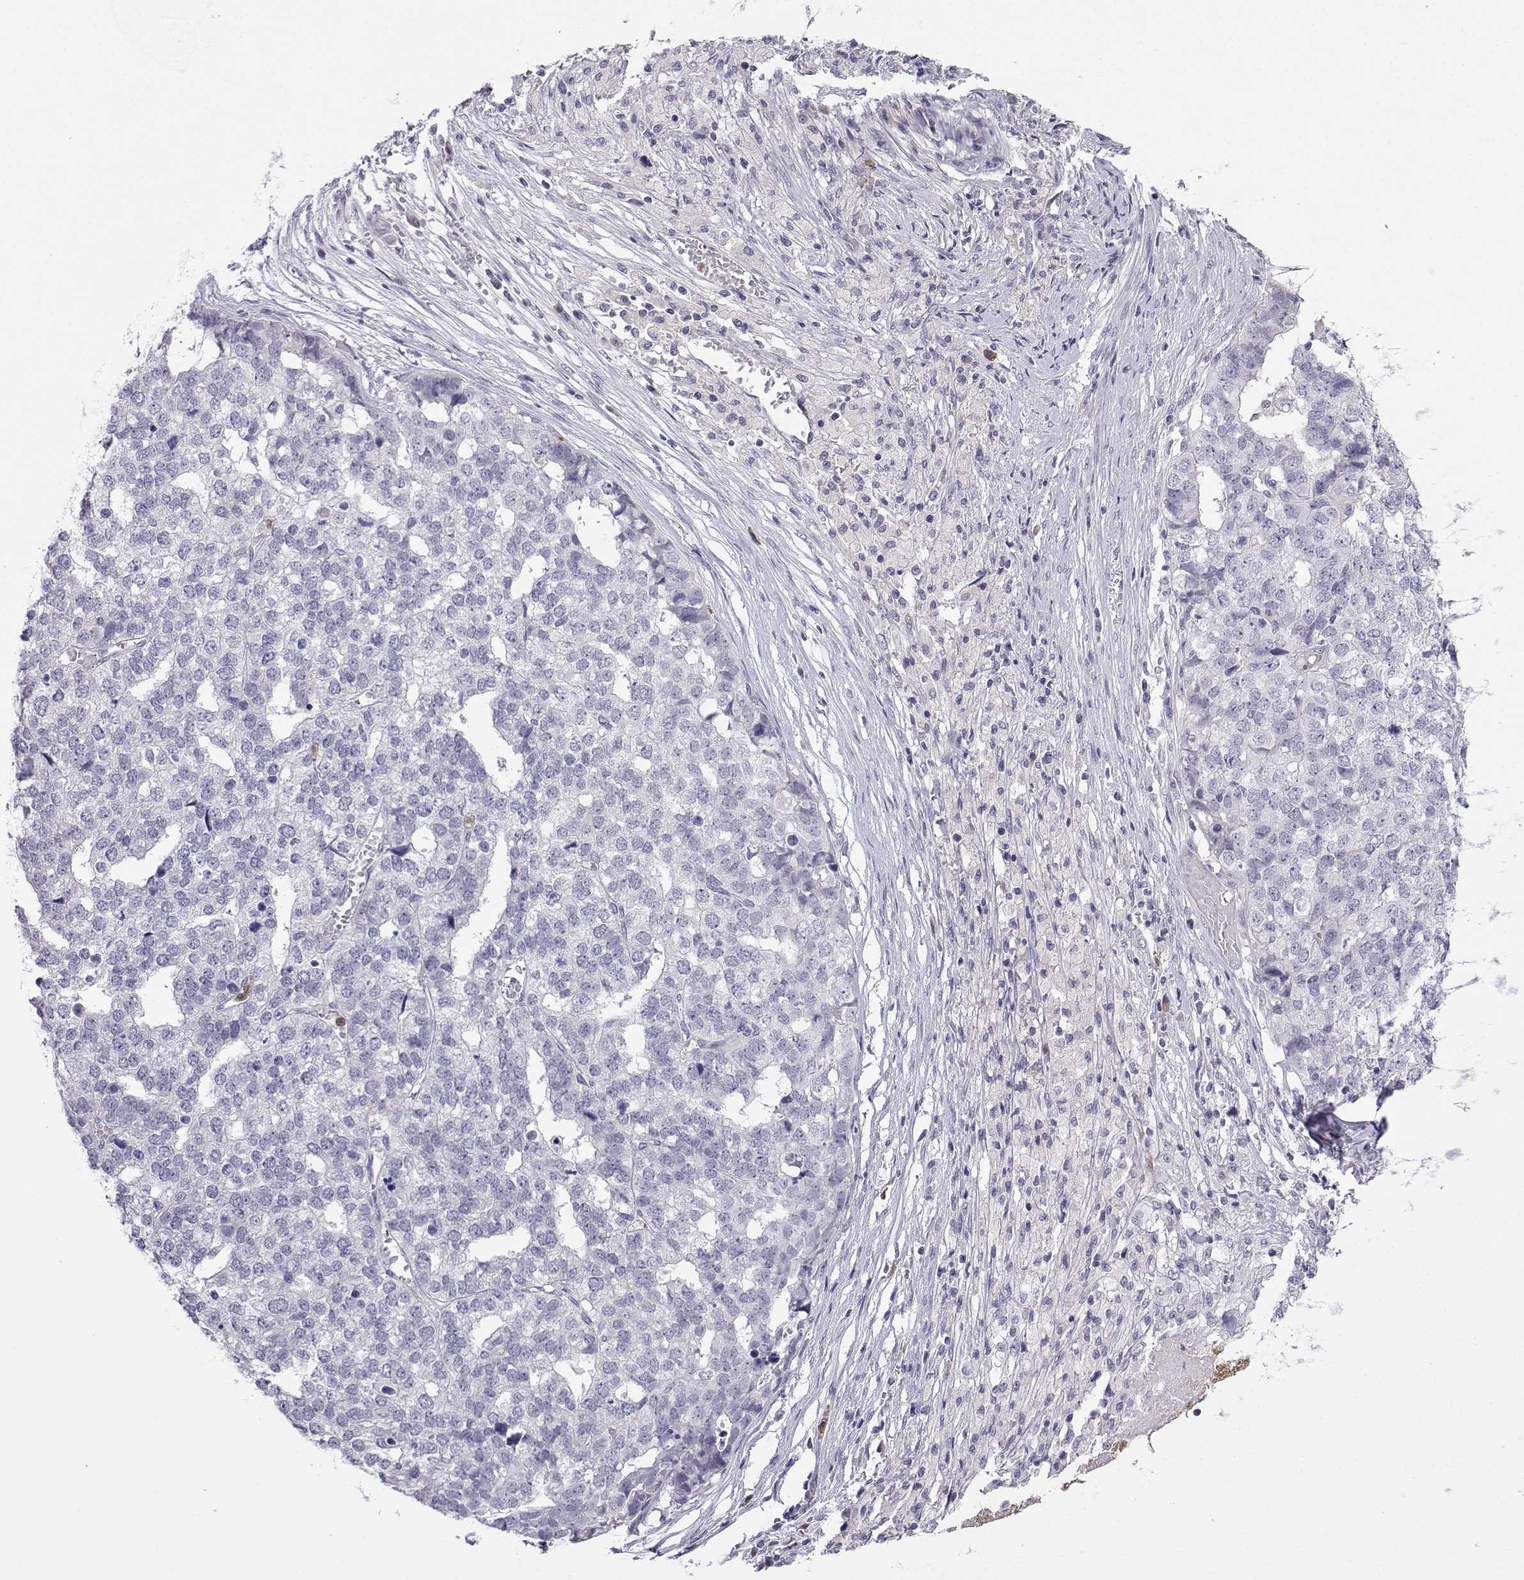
{"staining": {"intensity": "negative", "quantity": "none", "location": "none"}, "tissue": "stomach cancer", "cell_type": "Tumor cells", "image_type": "cancer", "snomed": [{"axis": "morphology", "description": "Adenocarcinoma, NOS"}, {"axis": "topography", "description": "Stomach"}], "caption": "A histopathology image of human stomach adenocarcinoma is negative for staining in tumor cells.", "gene": "CALY", "patient": {"sex": "male", "age": 69}}